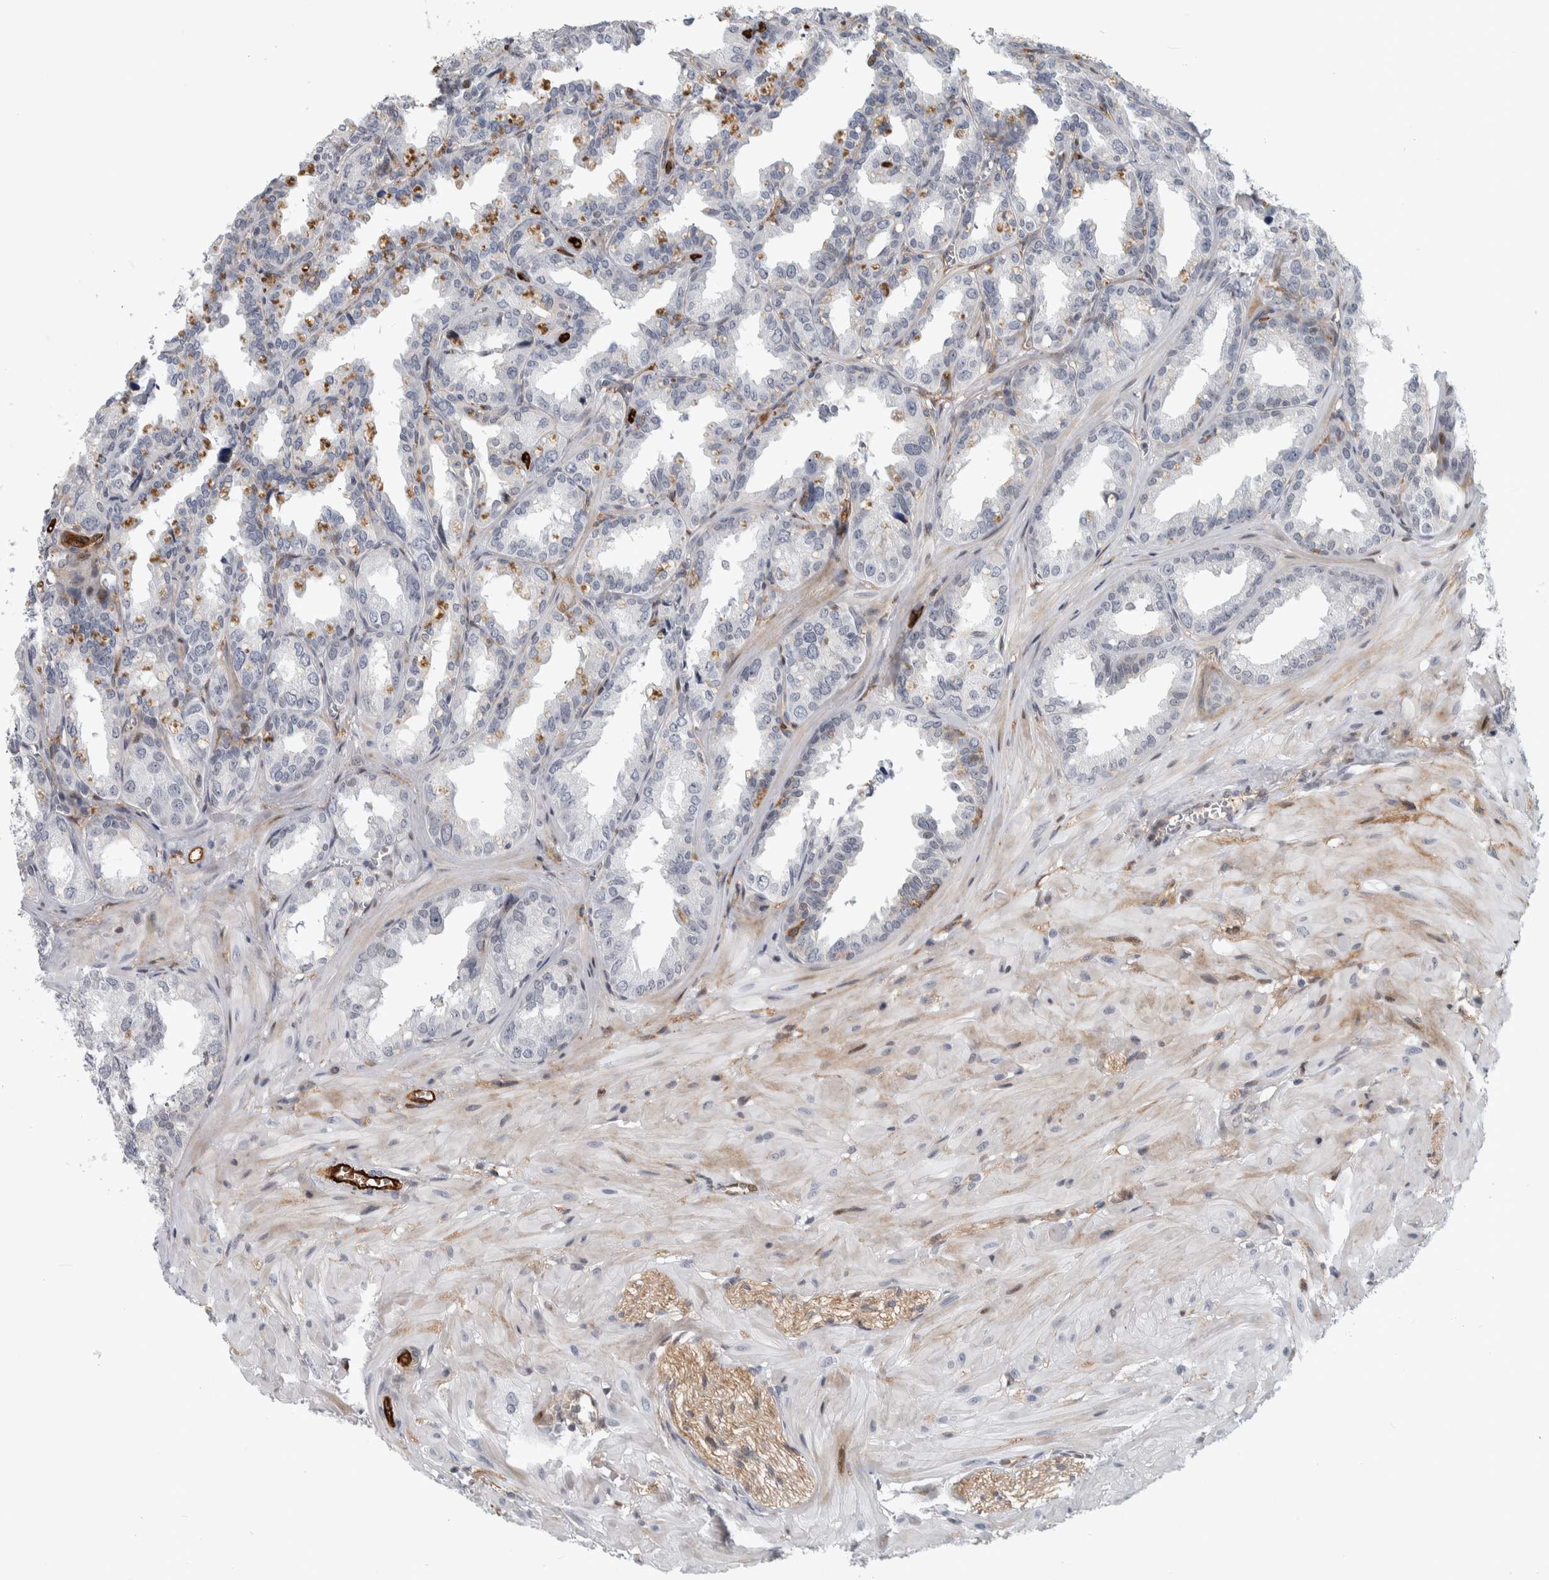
{"staining": {"intensity": "strong", "quantity": "<25%", "location": "cytoplasmic/membranous,nuclear"}, "tissue": "seminal vesicle", "cell_type": "Glandular cells", "image_type": "normal", "snomed": [{"axis": "morphology", "description": "Normal tissue, NOS"}, {"axis": "topography", "description": "Prostate"}, {"axis": "topography", "description": "Seminal veicle"}], "caption": "Immunohistochemistry (IHC) micrograph of unremarkable seminal vesicle: seminal vesicle stained using immunohistochemistry demonstrates medium levels of strong protein expression localized specifically in the cytoplasmic/membranous,nuclear of glandular cells, appearing as a cytoplasmic/membranous,nuclear brown color.", "gene": "MSL1", "patient": {"sex": "male", "age": 51}}